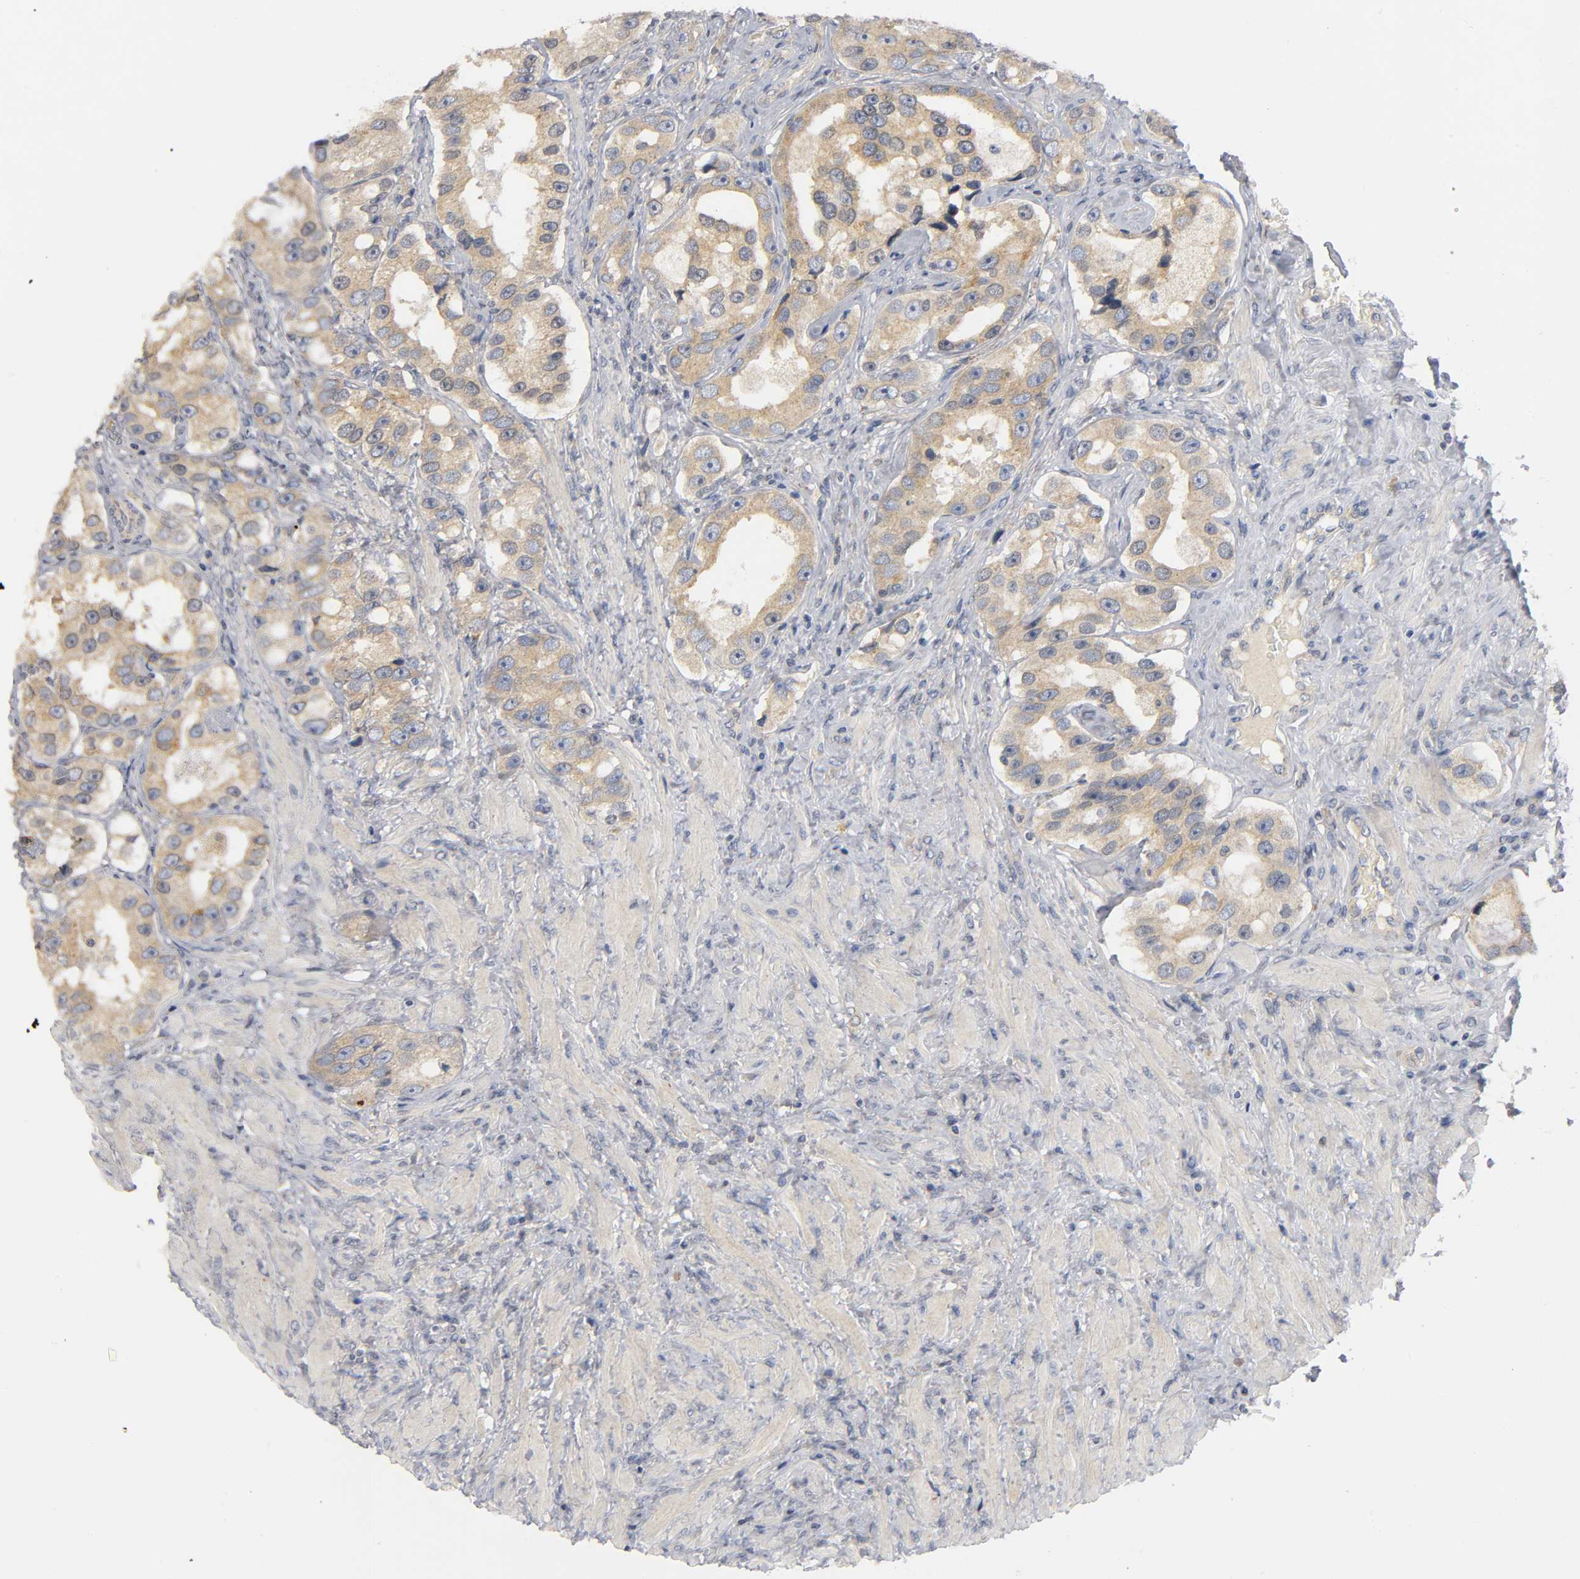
{"staining": {"intensity": "moderate", "quantity": ">75%", "location": "cytoplasmic/membranous"}, "tissue": "prostate cancer", "cell_type": "Tumor cells", "image_type": "cancer", "snomed": [{"axis": "morphology", "description": "Adenocarcinoma, High grade"}, {"axis": "topography", "description": "Prostate"}], "caption": "Immunohistochemistry (IHC) staining of prostate cancer, which reveals medium levels of moderate cytoplasmic/membranous staining in approximately >75% of tumor cells indicating moderate cytoplasmic/membranous protein staining. The staining was performed using DAB (3,3'-diaminobenzidine) (brown) for protein detection and nuclei were counterstained in hematoxylin (blue).", "gene": "HDAC6", "patient": {"sex": "male", "age": 63}}